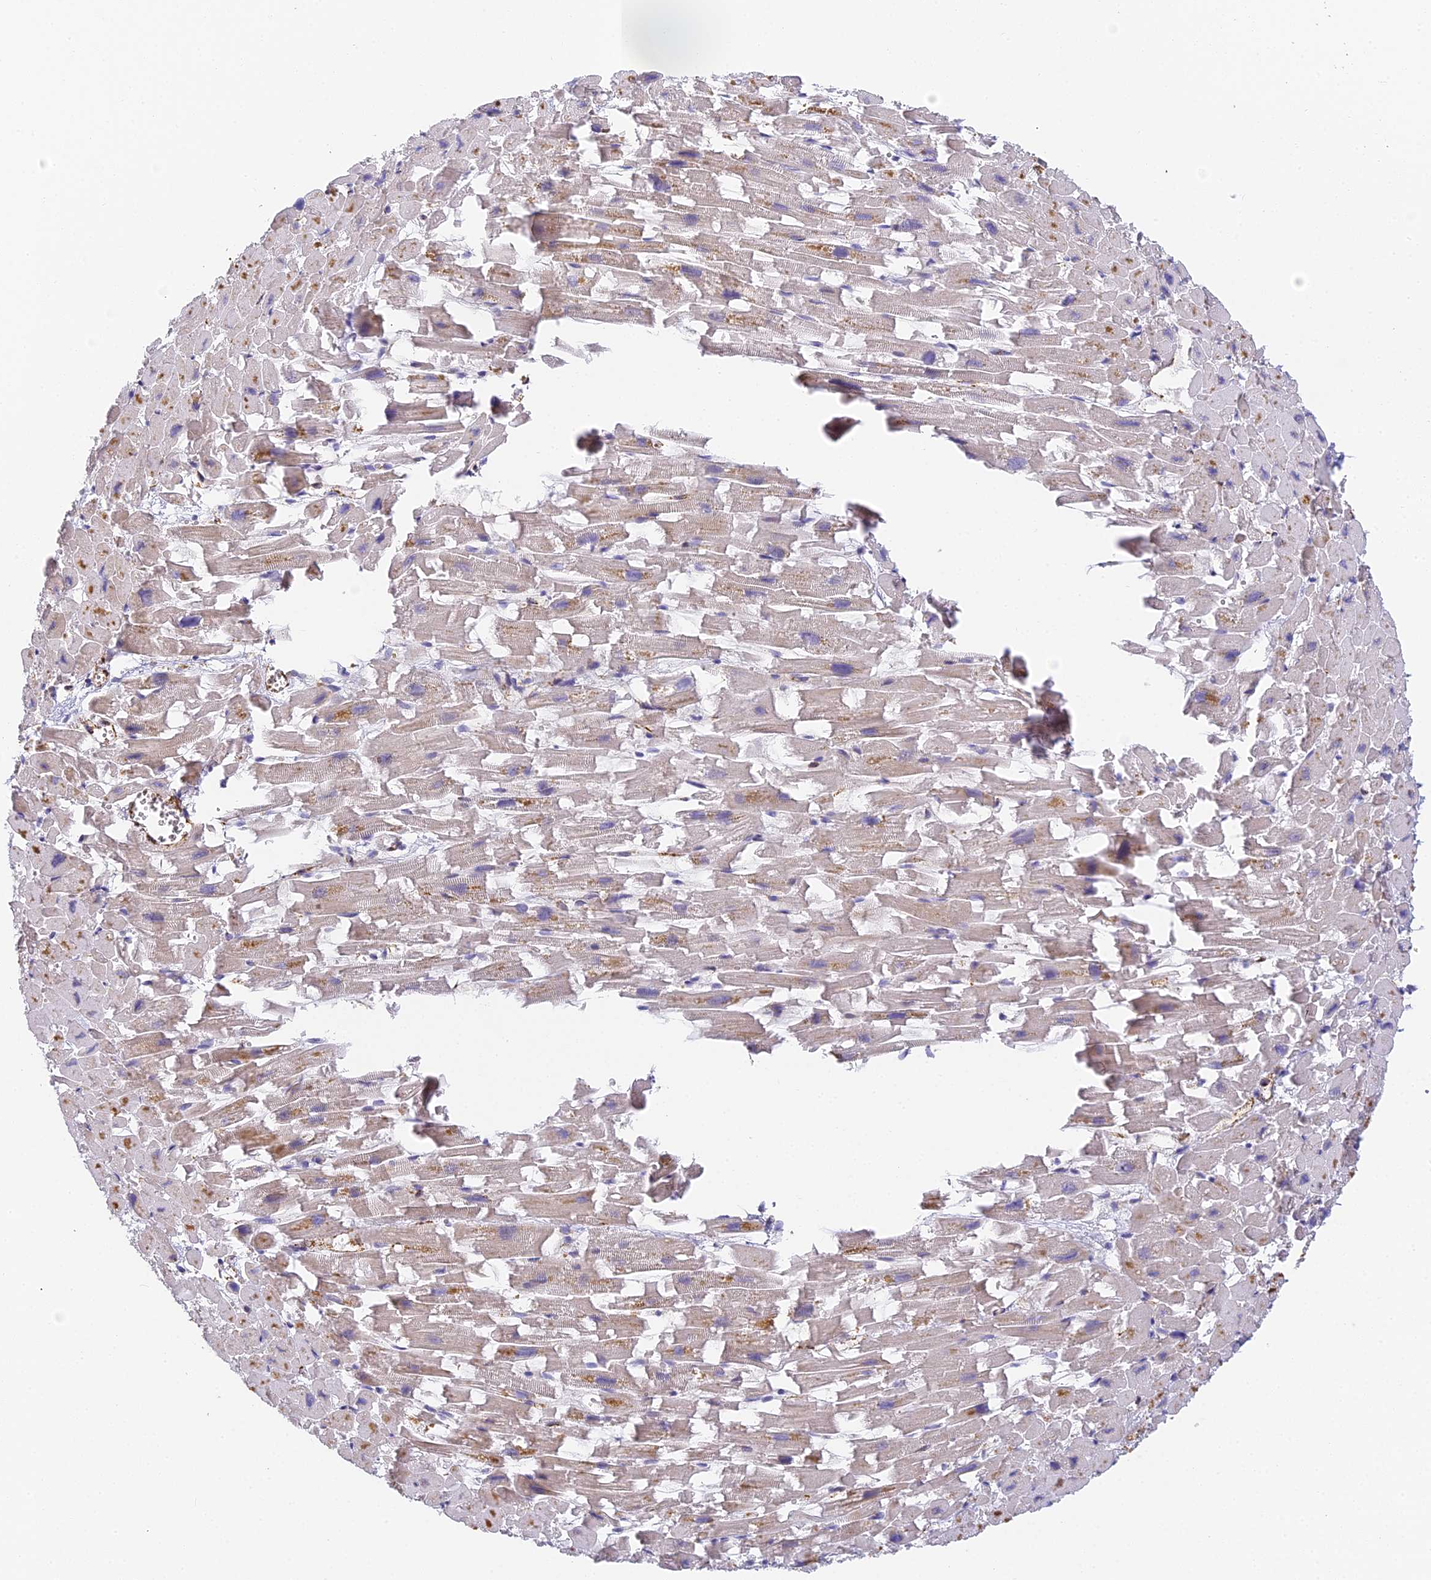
{"staining": {"intensity": "moderate", "quantity": "<25%", "location": "cytoplasmic/membranous"}, "tissue": "heart muscle", "cell_type": "Cardiomyocytes", "image_type": "normal", "snomed": [{"axis": "morphology", "description": "Normal tissue, NOS"}, {"axis": "topography", "description": "Heart"}], "caption": "High-magnification brightfield microscopy of unremarkable heart muscle stained with DAB (3,3'-diaminobenzidine) (brown) and counterstained with hematoxylin (blue). cardiomyocytes exhibit moderate cytoplasmic/membranous positivity is identified in about<25% of cells.", "gene": "DNAAF10", "patient": {"sex": "female", "age": 64}}